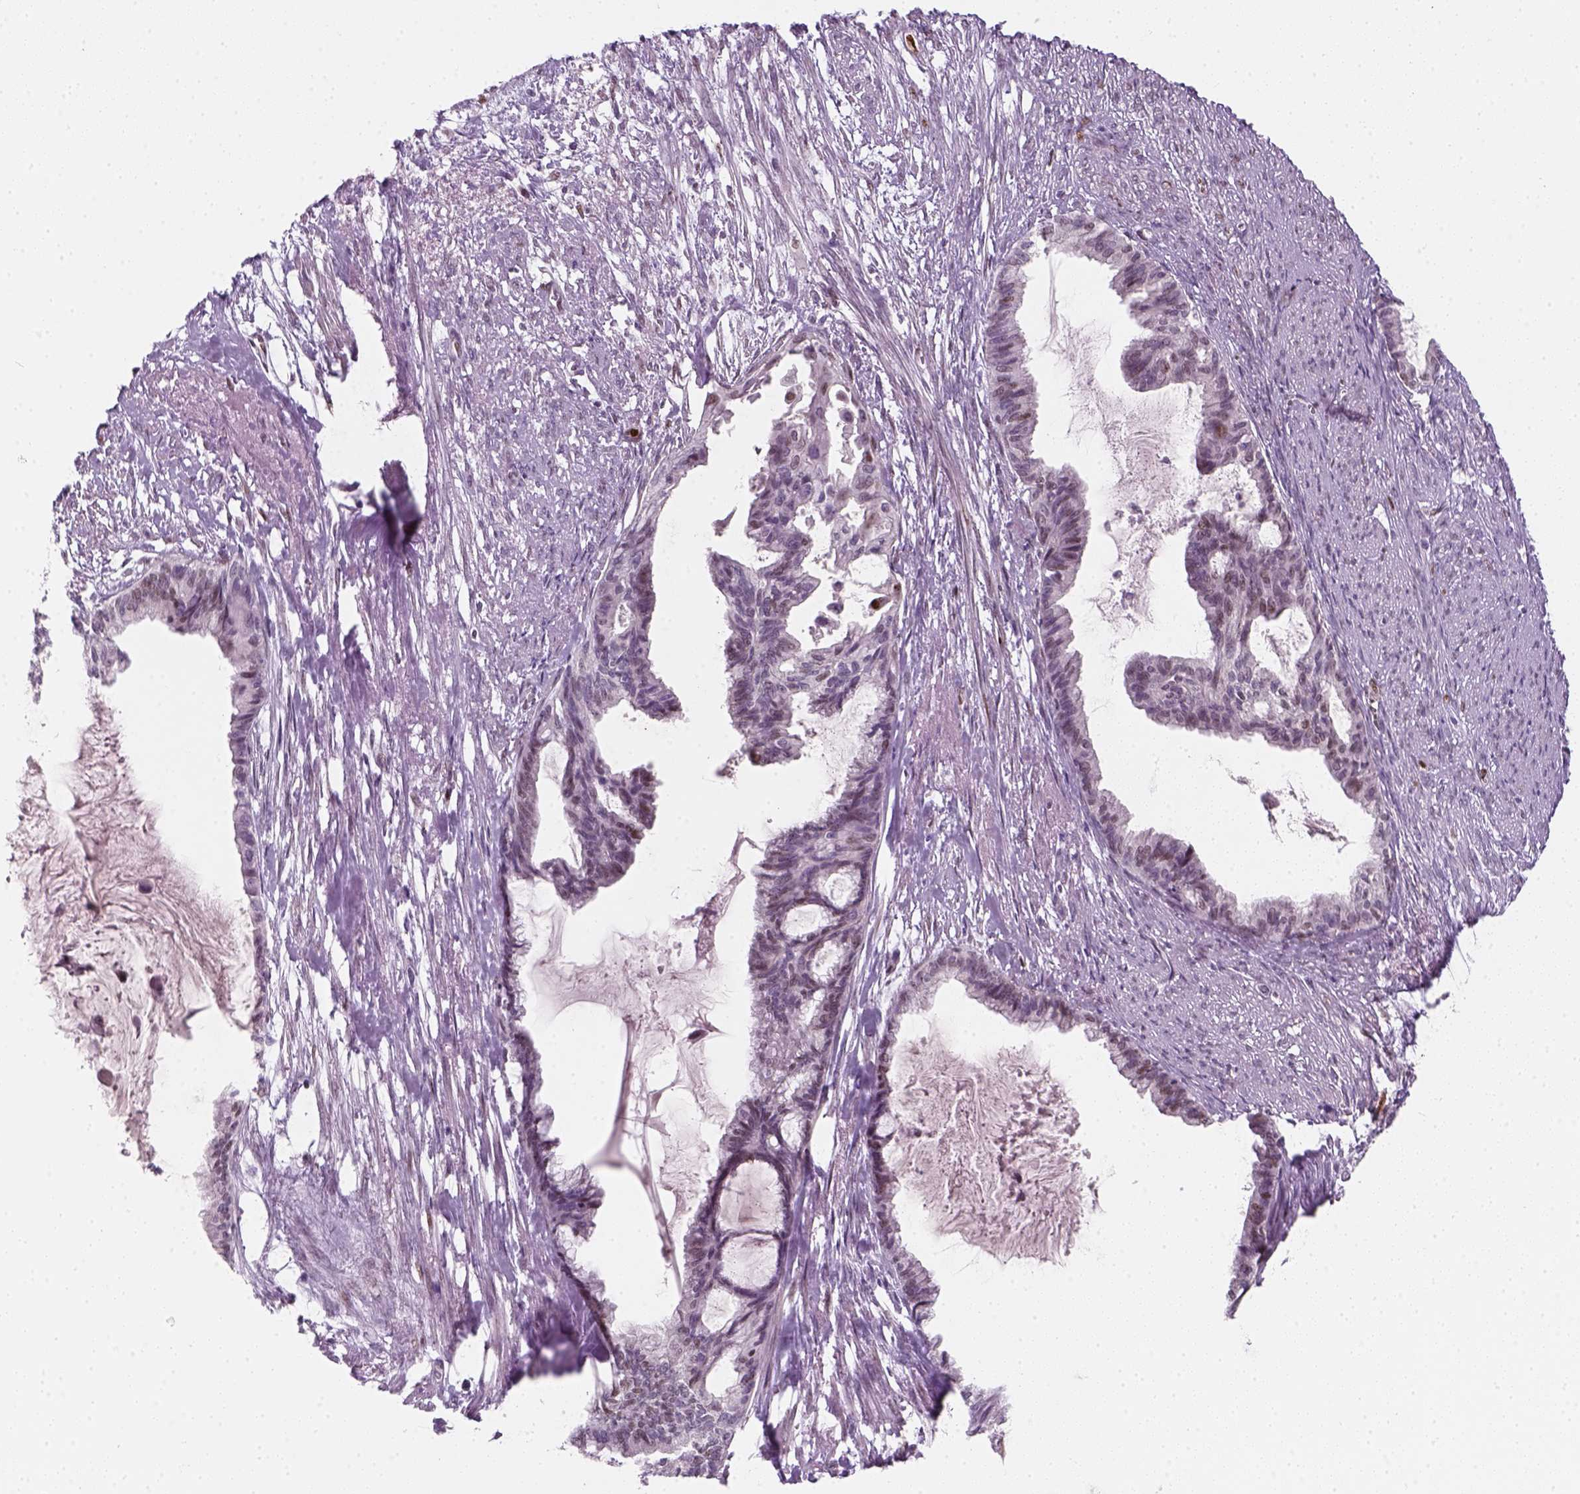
{"staining": {"intensity": "negative", "quantity": "none", "location": "none"}, "tissue": "endometrial cancer", "cell_type": "Tumor cells", "image_type": "cancer", "snomed": [{"axis": "morphology", "description": "Adenocarcinoma, NOS"}, {"axis": "topography", "description": "Endometrium"}], "caption": "Human endometrial cancer stained for a protein using immunohistochemistry (IHC) shows no expression in tumor cells.", "gene": "TP53", "patient": {"sex": "female", "age": 86}}